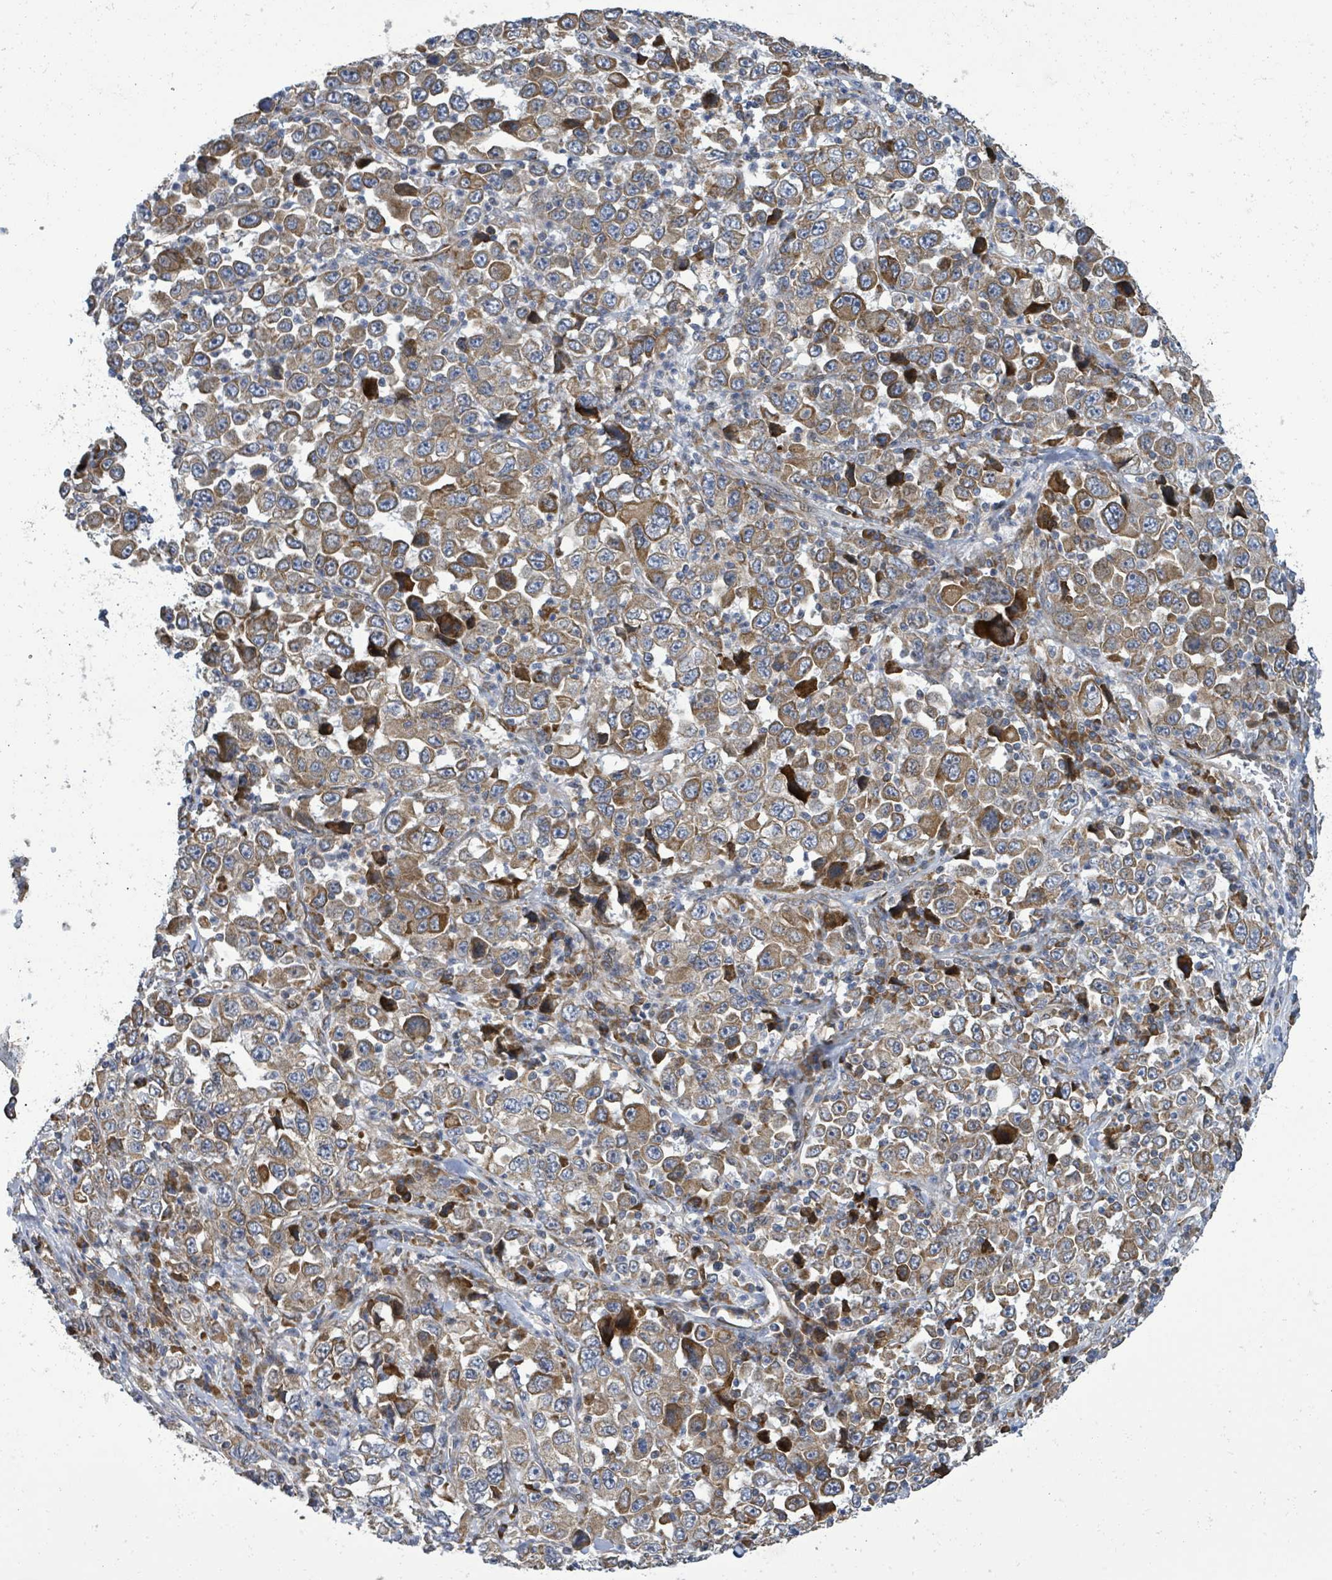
{"staining": {"intensity": "moderate", "quantity": ">75%", "location": "cytoplasmic/membranous"}, "tissue": "stomach cancer", "cell_type": "Tumor cells", "image_type": "cancer", "snomed": [{"axis": "morphology", "description": "Normal tissue, NOS"}, {"axis": "morphology", "description": "Adenocarcinoma, NOS"}, {"axis": "topography", "description": "Stomach, upper"}, {"axis": "topography", "description": "Stomach"}], "caption": "The immunohistochemical stain labels moderate cytoplasmic/membranous expression in tumor cells of stomach adenocarcinoma tissue.", "gene": "NOMO1", "patient": {"sex": "male", "age": 59}}